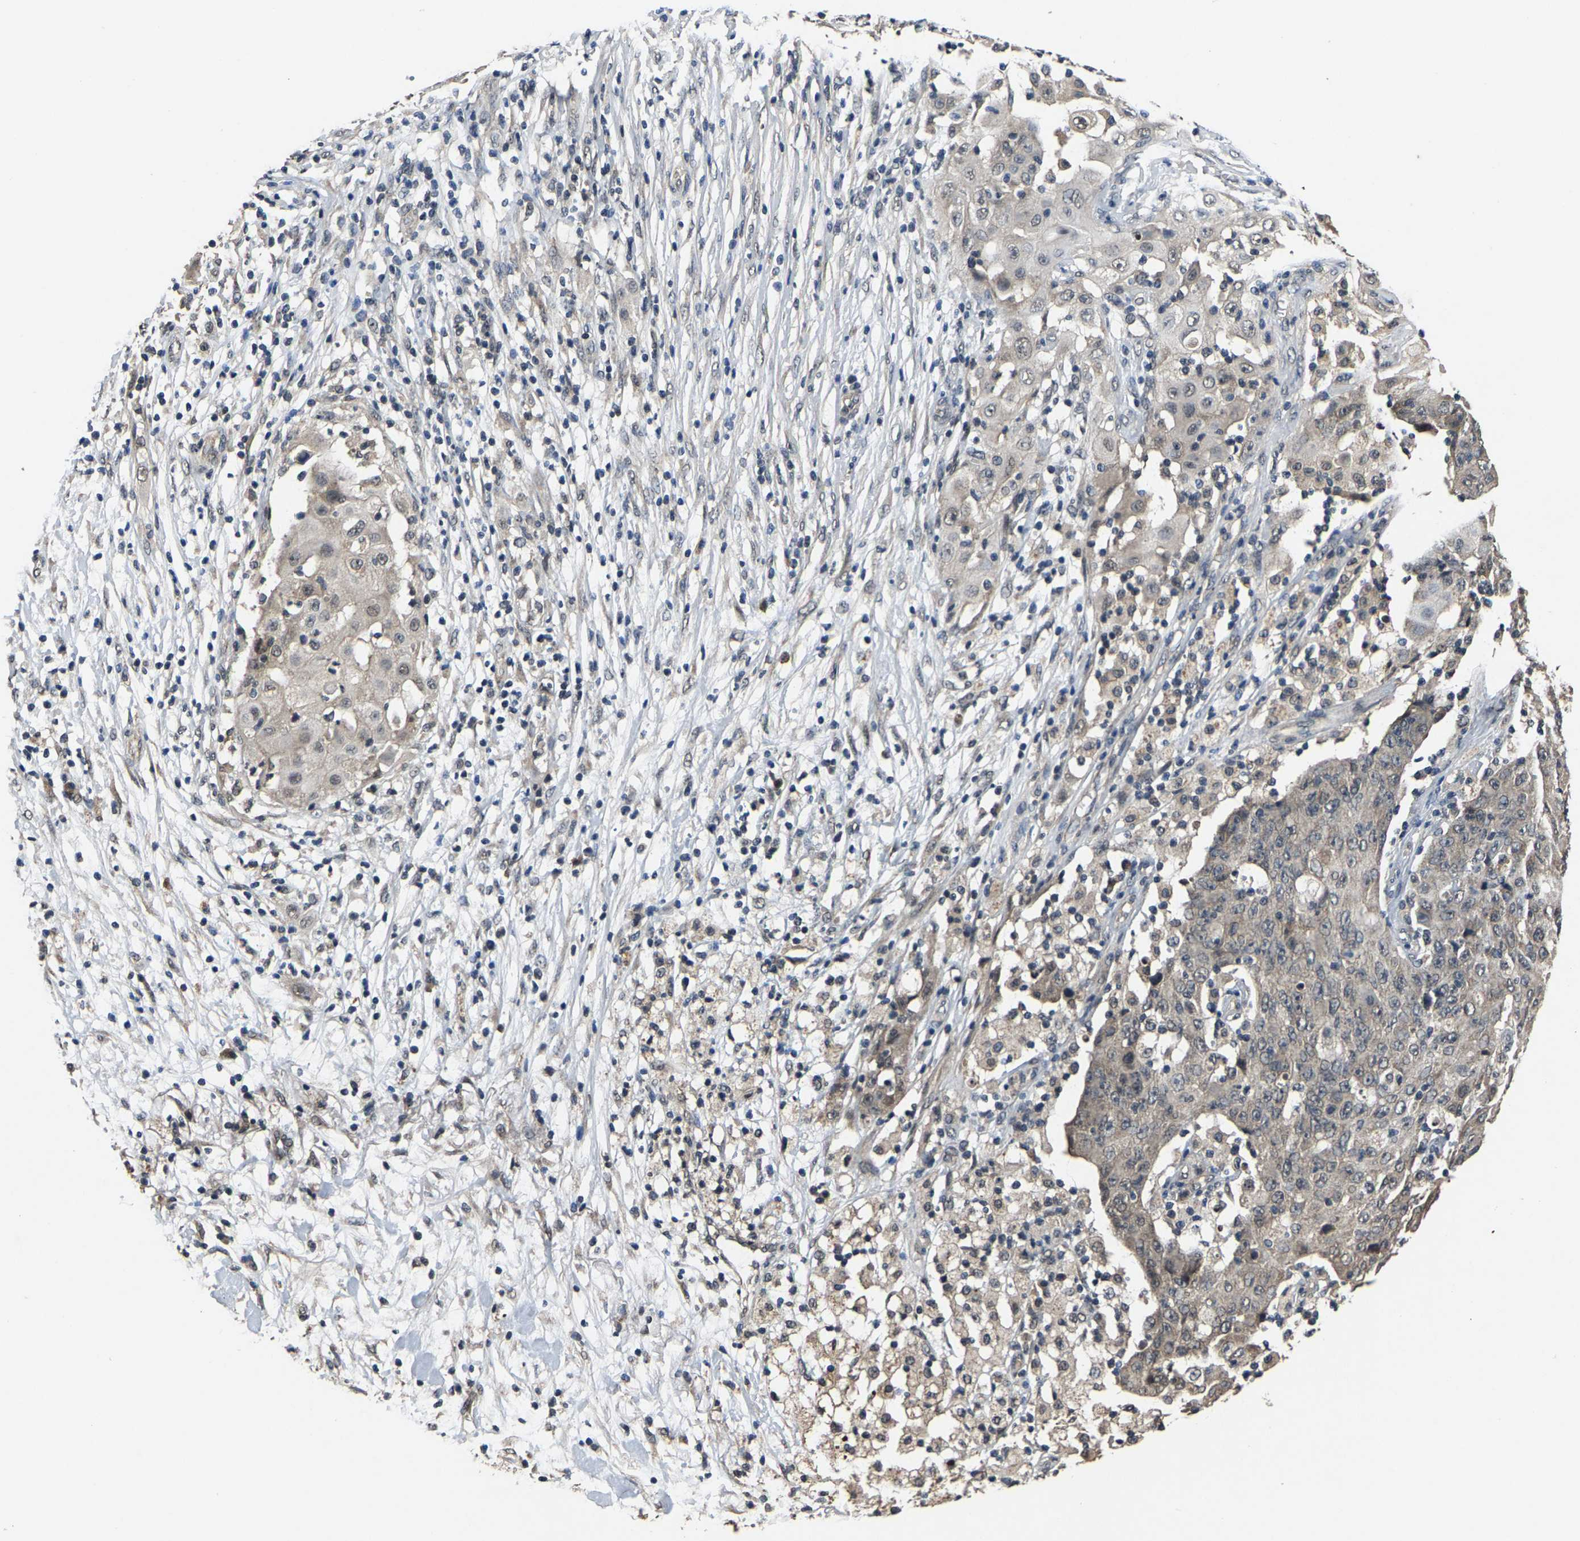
{"staining": {"intensity": "negative", "quantity": "none", "location": "none"}, "tissue": "ovarian cancer", "cell_type": "Tumor cells", "image_type": "cancer", "snomed": [{"axis": "morphology", "description": "Carcinoma, endometroid"}, {"axis": "topography", "description": "Ovary"}], "caption": "DAB (3,3'-diaminobenzidine) immunohistochemical staining of ovarian cancer (endometroid carcinoma) displays no significant positivity in tumor cells.", "gene": "HUWE1", "patient": {"sex": "female", "age": 42}}